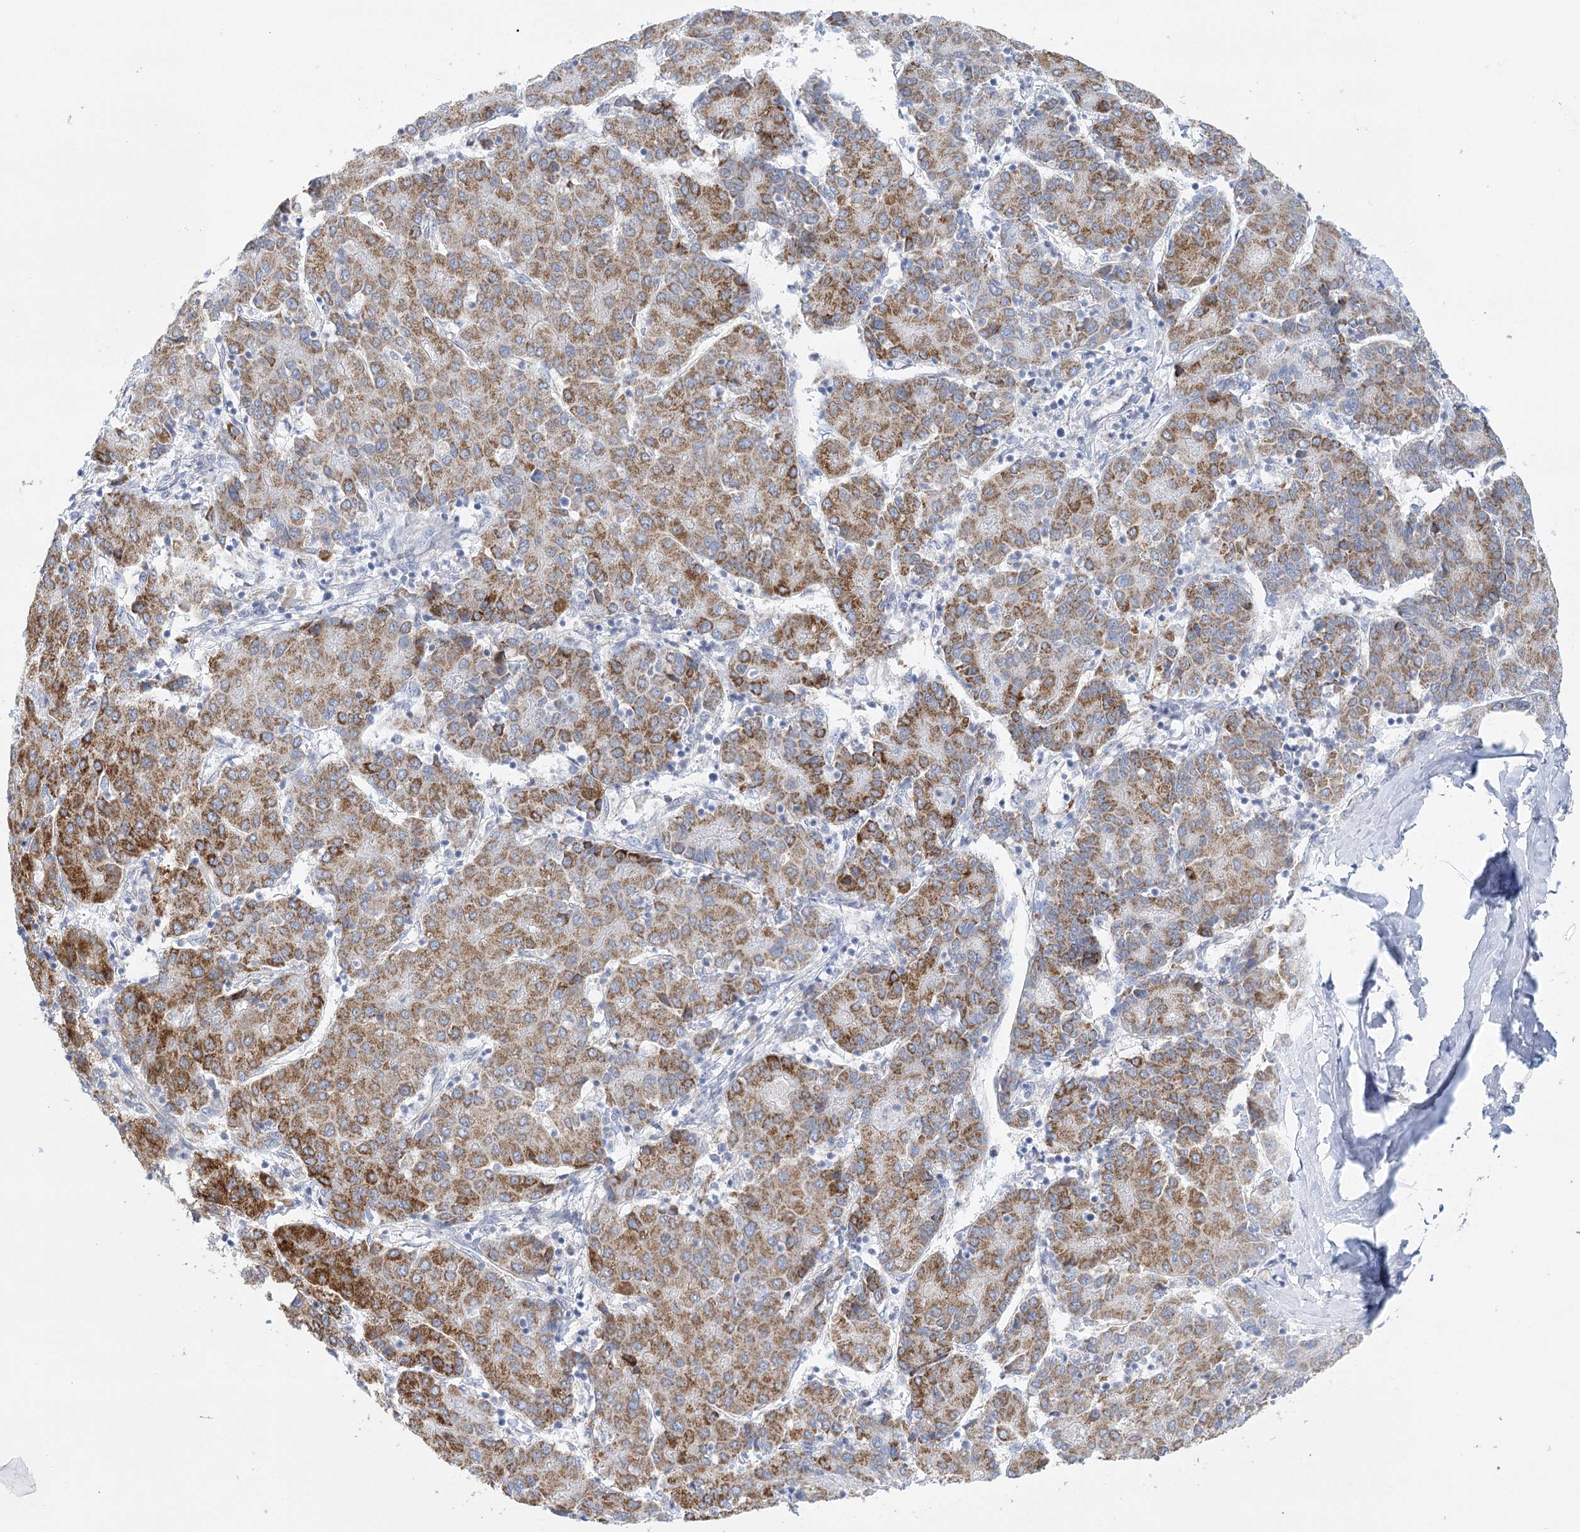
{"staining": {"intensity": "moderate", "quantity": ">75%", "location": "cytoplasmic/membranous"}, "tissue": "liver cancer", "cell_type": "Tumor cells", "image_type": "cancer", "snomed": [{"axis": "morphology", "description": "Carcinoma, Hepatocellular, NOS"}, {"axis": "topography", "description": "Liver"}], "caption": "Immunohistochemistry (IHC) of human liver hepatocellular carcinoma demonstrates medium levels of moderate cytoplasmic/membranous staining in about >75% of tumor cells.", "gene": "DHTKD1", "patient": {"sex": "male", "age": 65}}